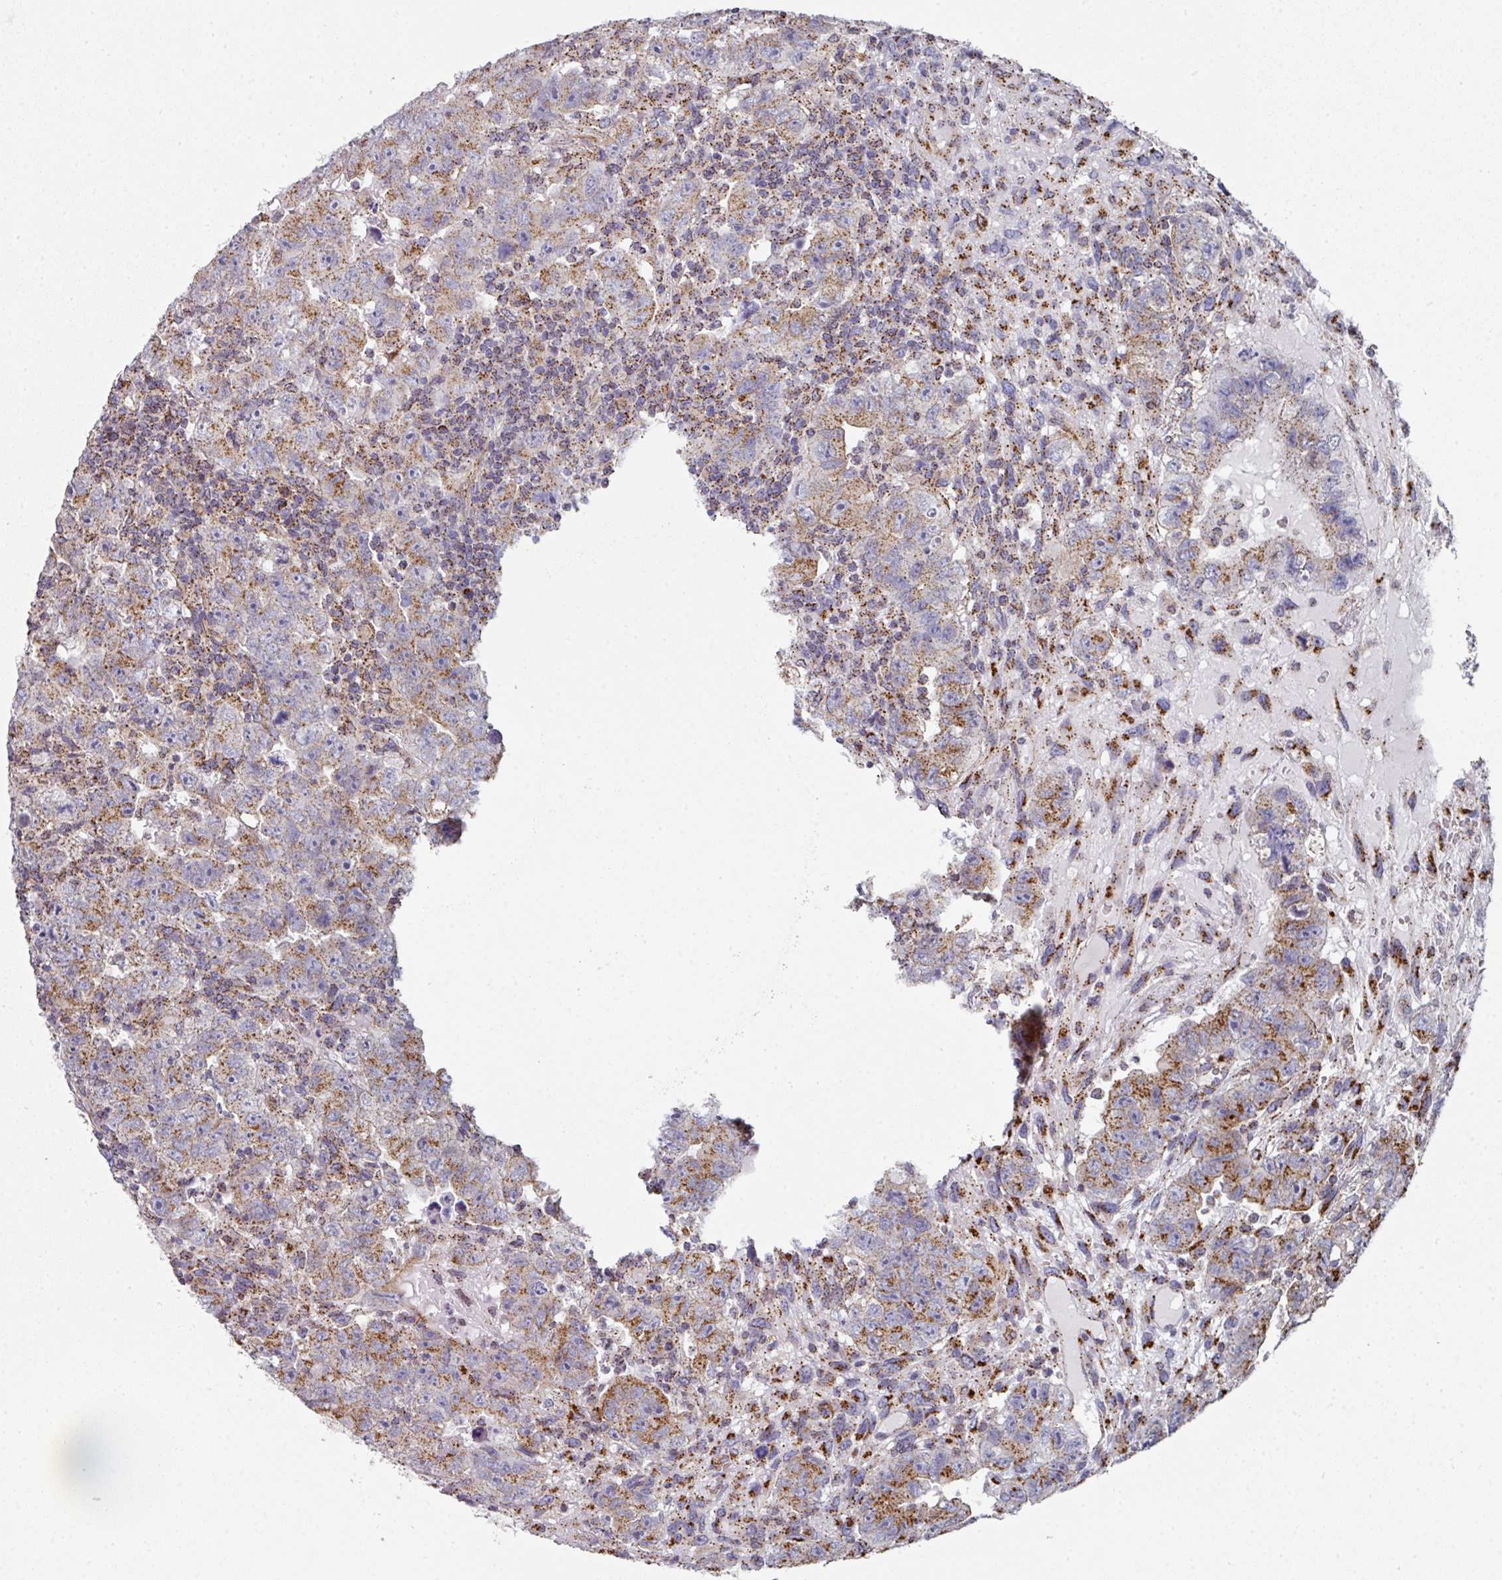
{"staining": {"intensity": "moderate", "quantity": ">75%", "location": "cytoplasmic/membranous"}, "tissue": "testis cancer", "cell_type": "Tumor cells", "image_type": "cancer", "snomed": [{"axis": "morphology", "description": "Carcinoma, Embryonal, NOS"}, {"axis": "topography", "description": "Testis"}], "caption": "Embryonal carcinoma (testis) stained for a protein demonstrates moderate cytoplasmic/membranous positivity in tumor cells.", "gene": "CCDC85B", "patient": {"sex": "male", "age": 24}}